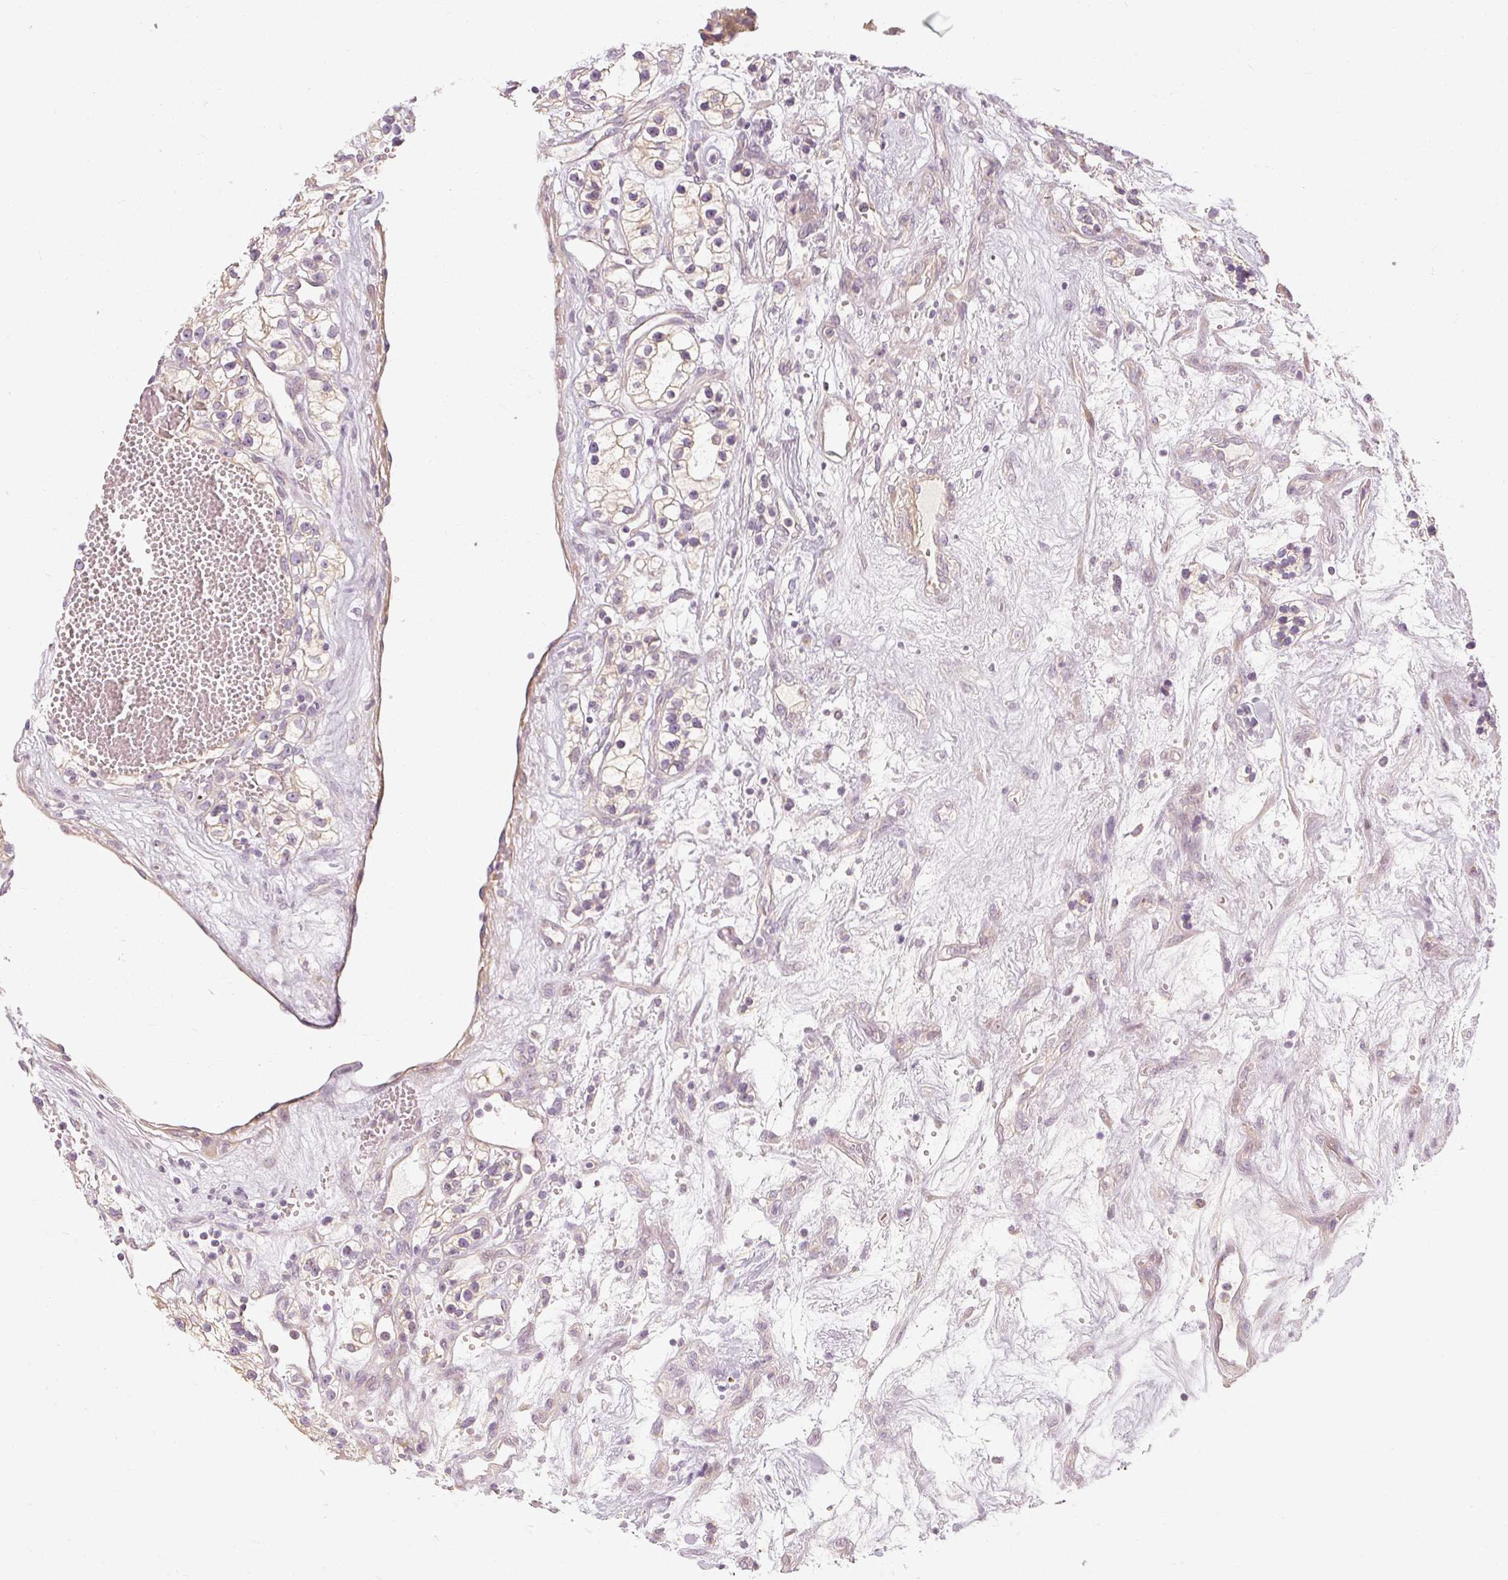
{"staining": {"intensity": "weak", "quantity": ">75%", "location": "cytoplasmic/membranous"}, "tissue": "renal cancer", "cell_type": "Tumor cells", "image_type": "cancer", "snomed": [{"axis": "morphology", "description": "Adenocarcinoma, NOS"}, {"axis": "topography", "description": "Kidney"}], "caption": "Immunohistochemistry (IHC) image of neoplastic tissue: human adenocarcinoma (renal) stained using IHC reveals low levels of weak protein expression localized specifically in the cytoplasmic/membranous of tumor cells, appearing as a cytoplasmic/membranous brown color.", "gene": "CAPN3", "patient": {"sex": "female", "age": 57}}